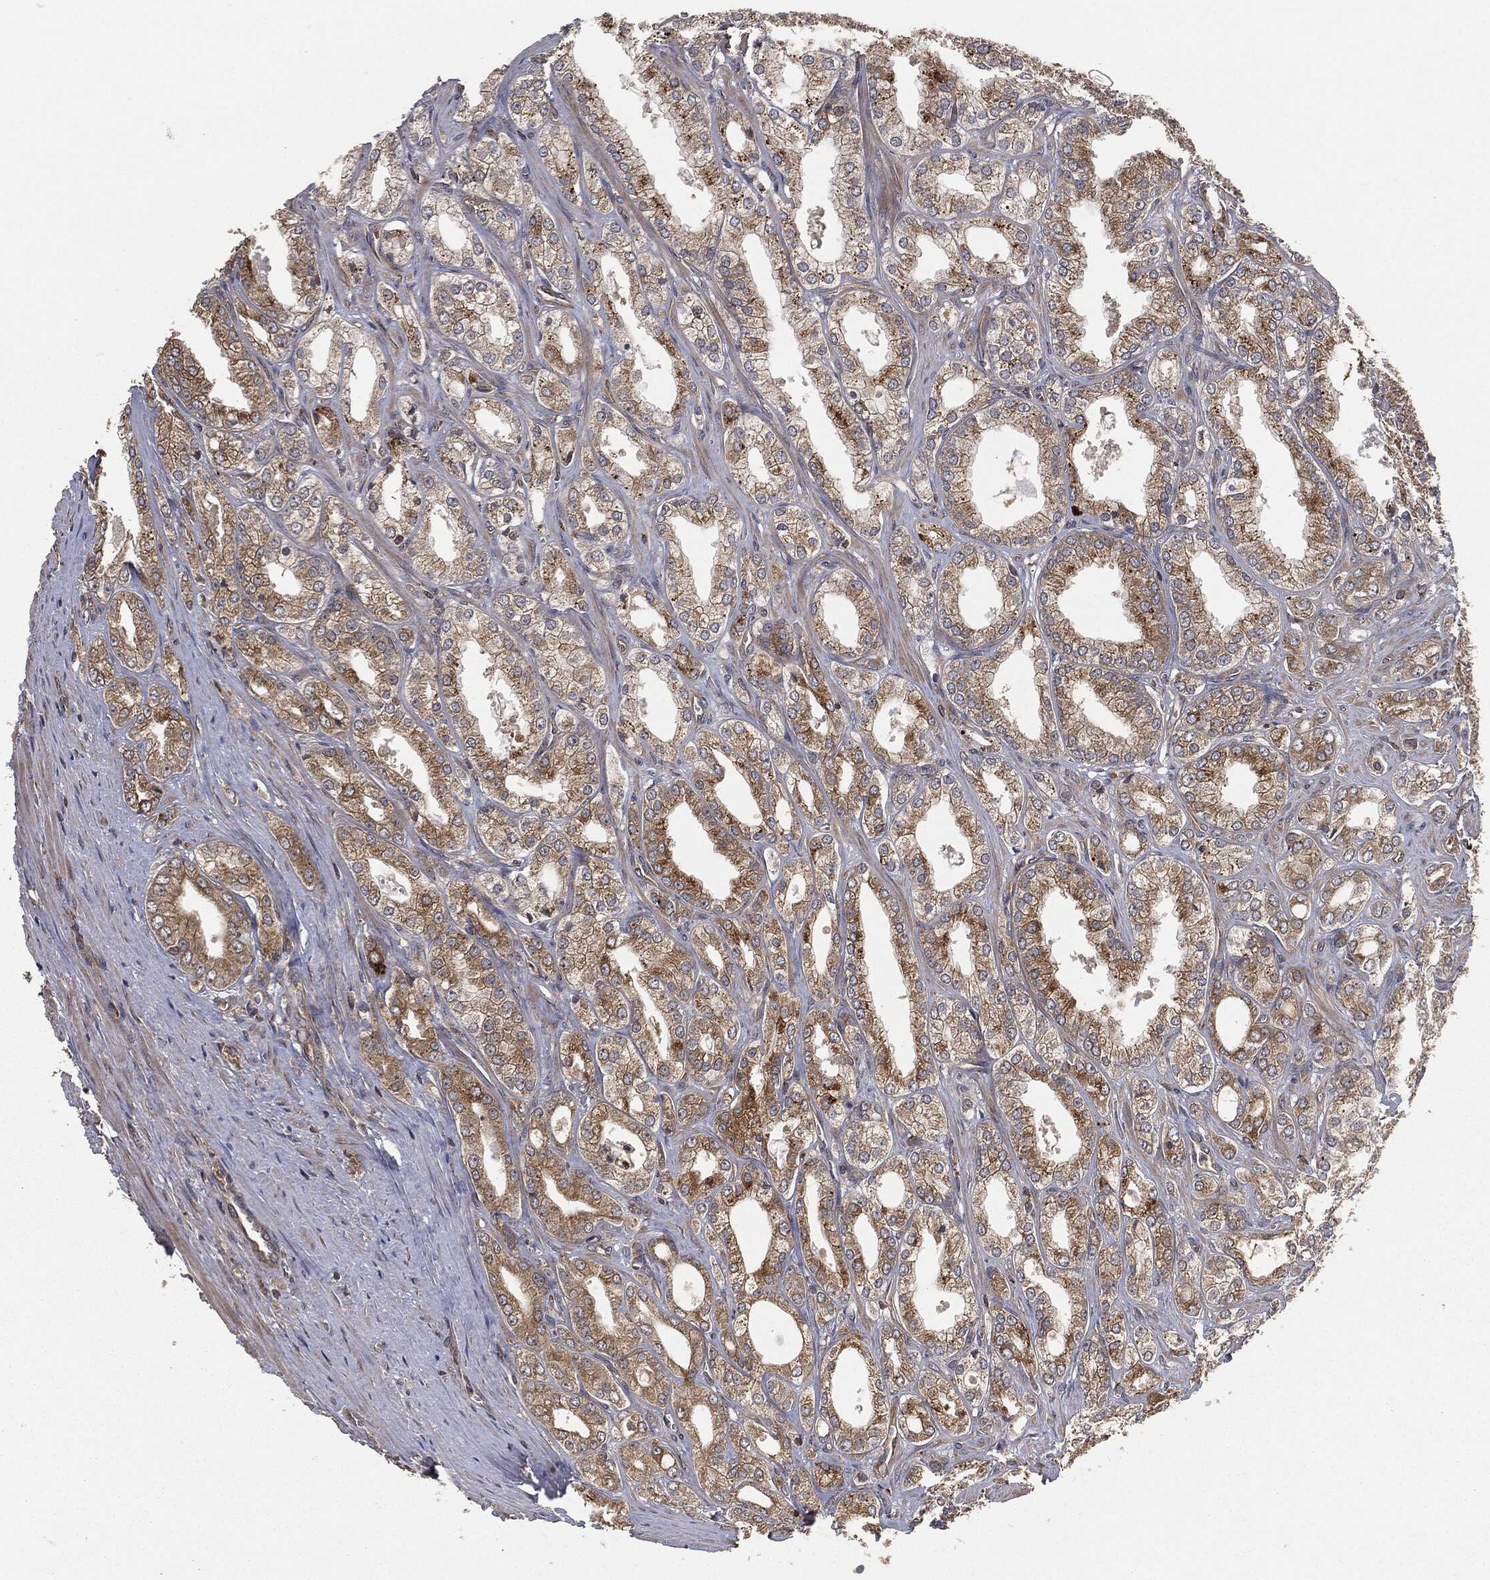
{"staining": {"intensity": "strong", "quantity": "25%-75%", "location": "cytoplasmic/membranous"}, "tissue": "prostate cancer", "cell_type": "Tumor cells", "image_type": "cancer", "snomed": [{"axis": "morphology", "description": "Adenocarcinoma, NOS"}, {"axis": "morphology", "description": "Adenocarcinoma, High grade"}, {"axis": "topography", "description": "Prostate"}], "caption": "Human prostate cancer (high-grade adenocarcinoma) stained for a protein (brown) reveals strong cytoplasmic/membranous positive positivity in about 25%-75% of tumor cells.", "gene": "ERBIN", "patient": {"sex": "male", "age": 70}}